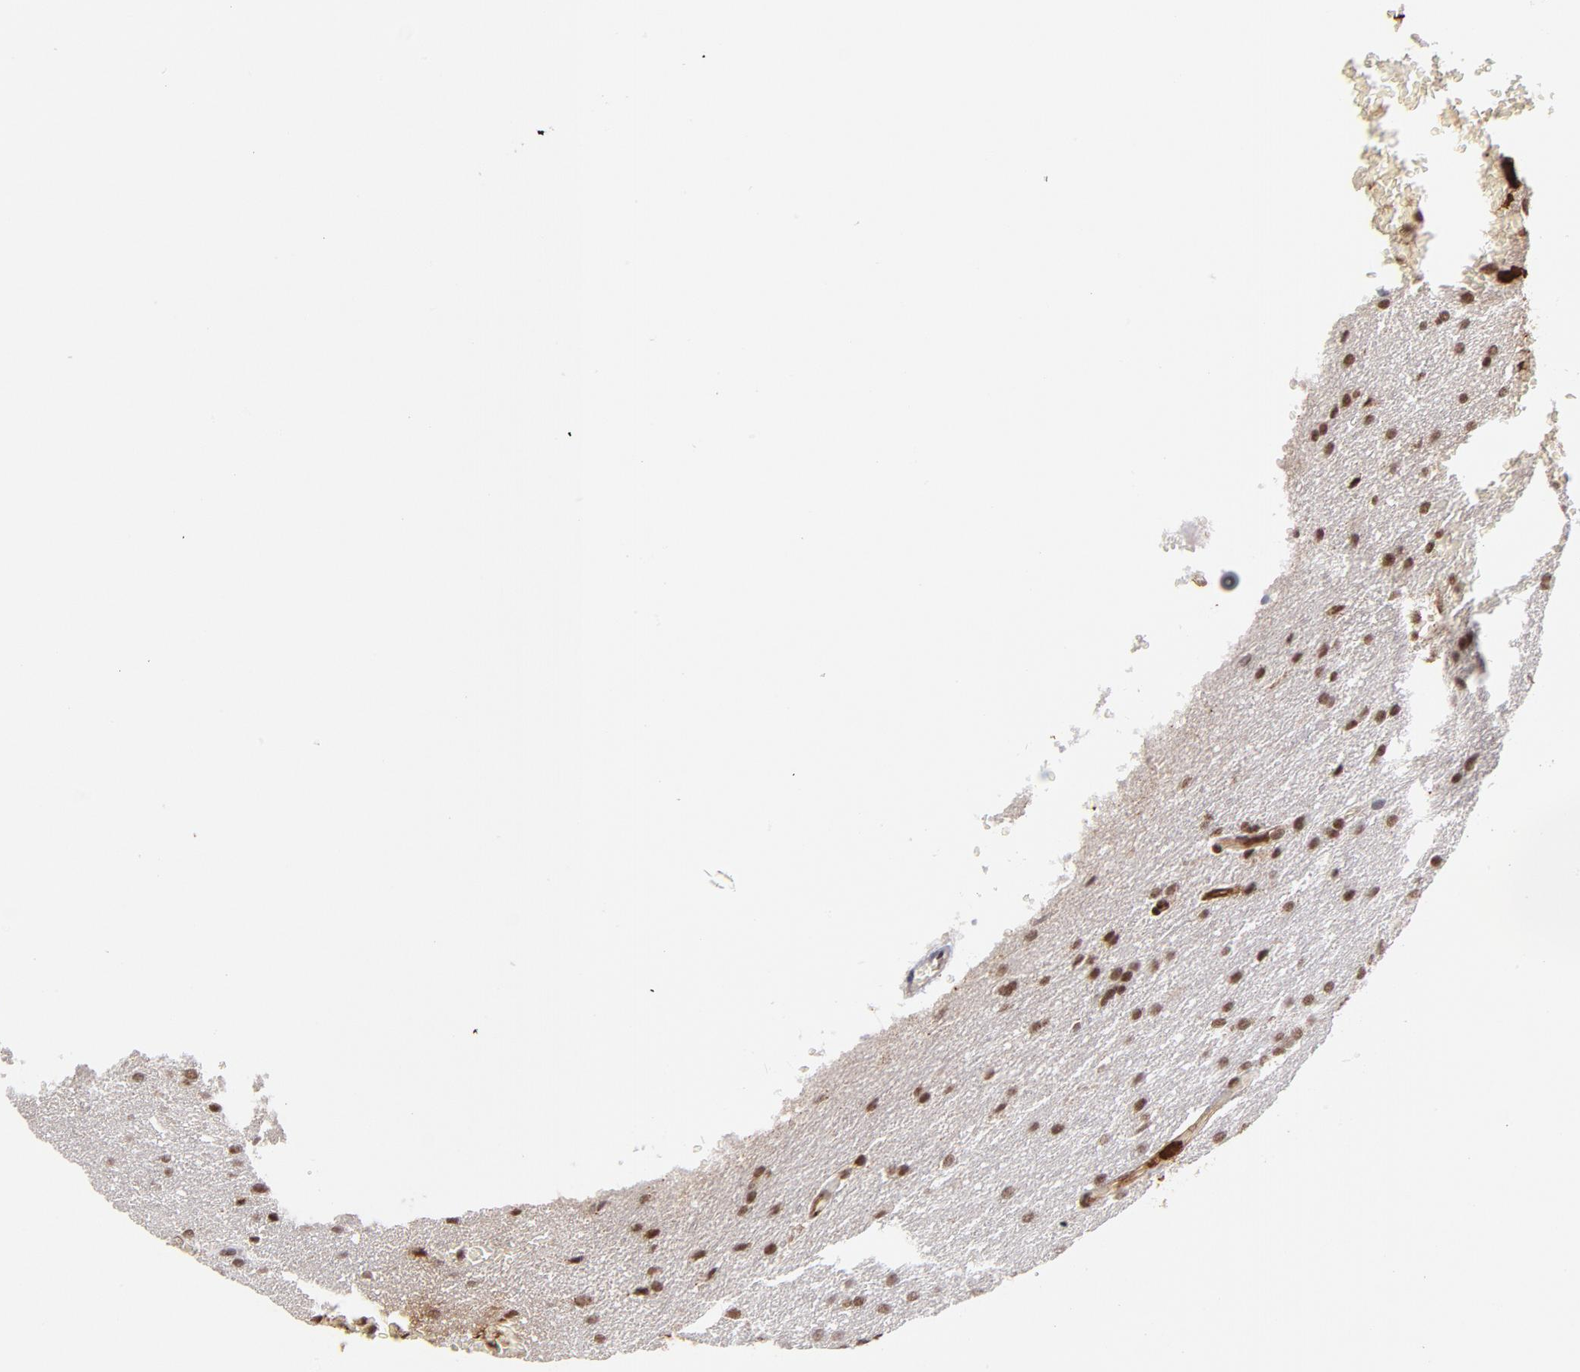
{"staining": {"intensity": "moderate", "quantity": ">75%", "location": "nuclear"}, "tissue": "glioma", "cell_type": "Tumor cells", "image_type": "cancer", "snomed": [{"axis": "morphology", "description": "Glioma, malignant, Low grade"}, {"axis": "topography", "description": "Brain"}], "caption": "DAB (3,3'-diaminobenzidine) immunohistochemical staining of human glioma displays moderate nuclear protein staining in about >75% of tumor cells.", "gene": "ZFX", "patient": {"sex": "female", "age": 32}}